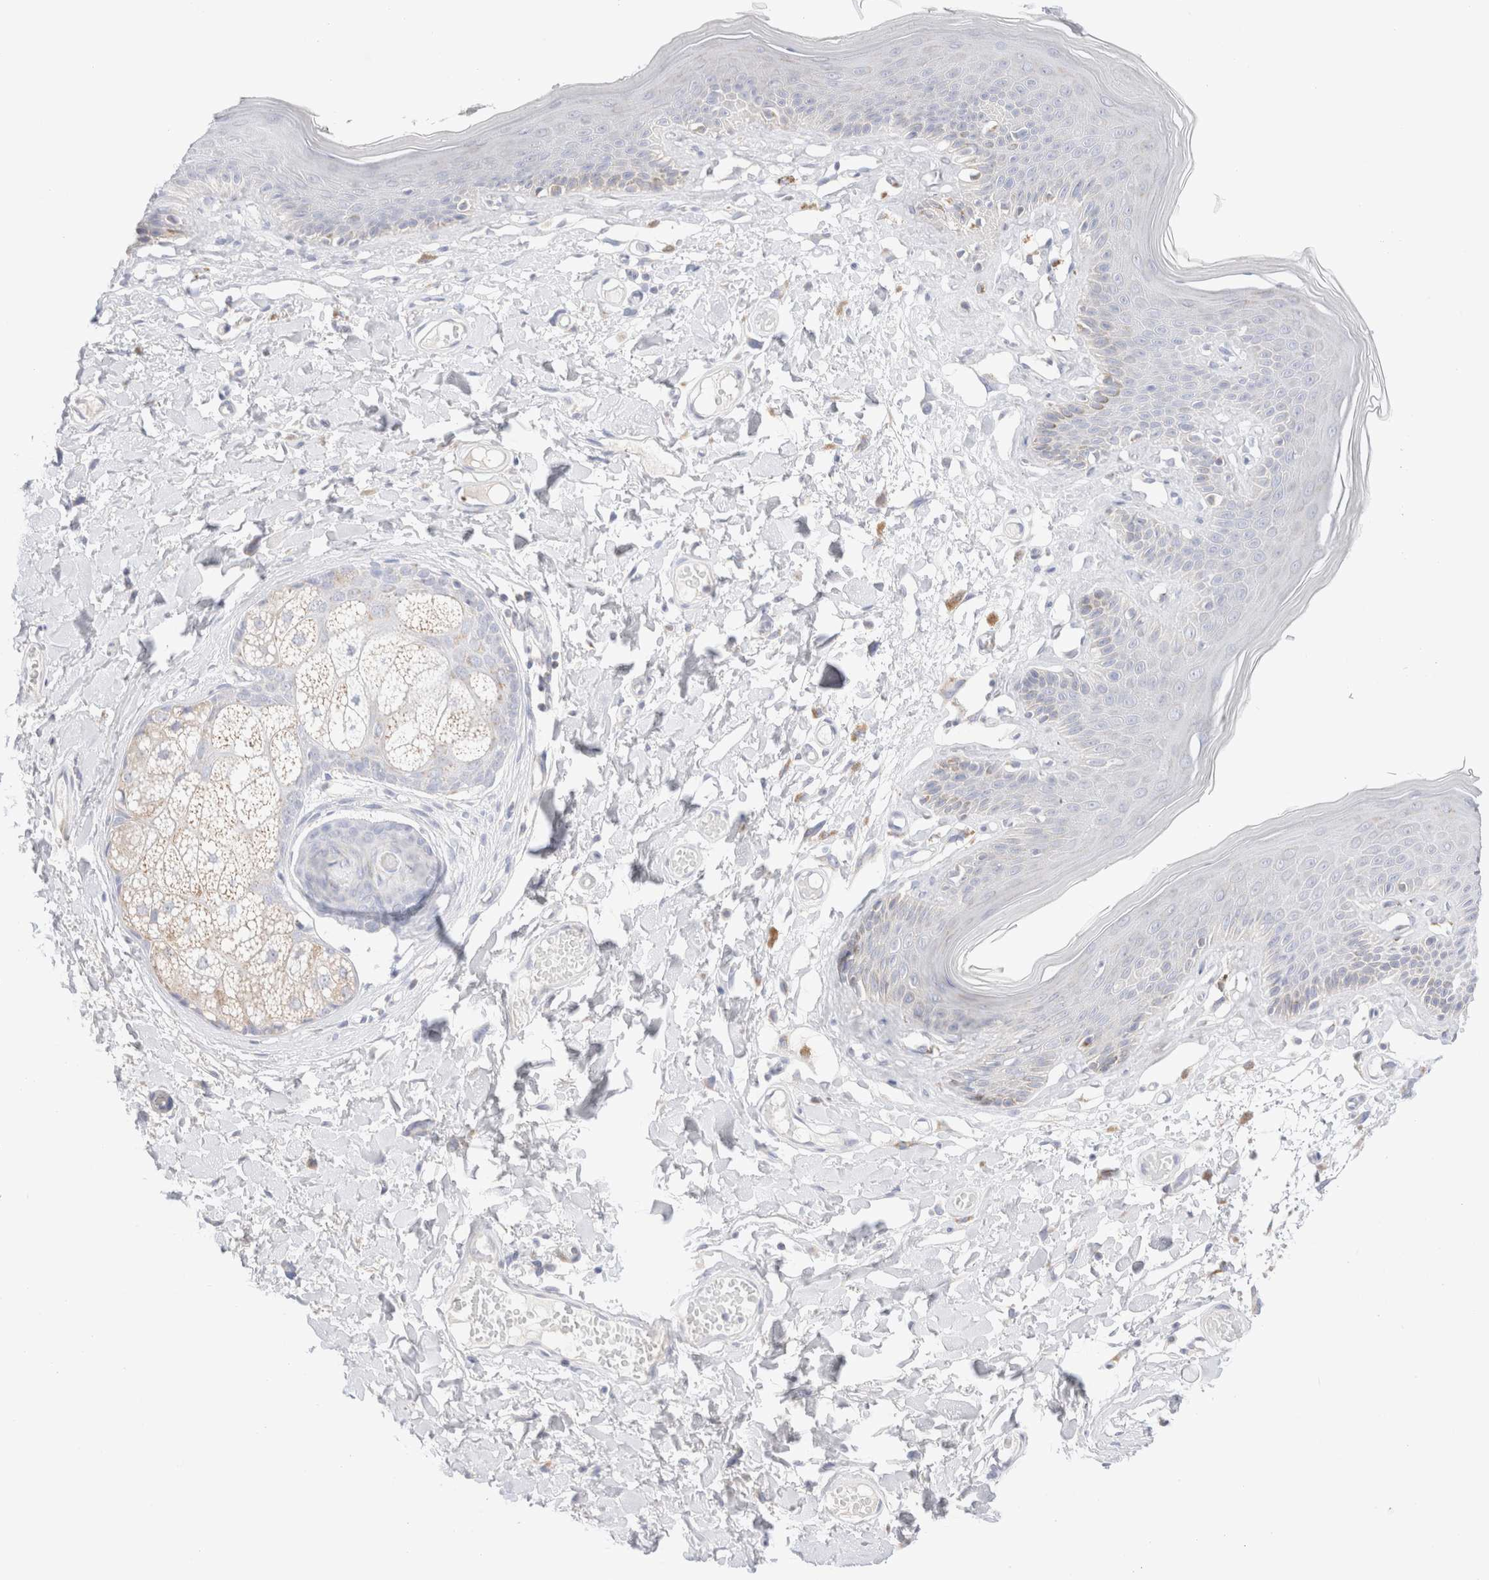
{"staining": {"intensity": "moderate", "quantity": "<25%", "location": "cytoplasmic/membranous"}, "tissue": "skin", "cell_type": "Epidermal cells", "image_type": "normal", "snomed": [{"axis": "morphology", "description": "Normal tissue, NOS"}, {"axis": "topography", "description": "Vulva"}], "caption": "Immunohistochemical staining of normal human skin exhibits <25% levels of moderate cytoplasmic/membranous protein staining in about <25% of epidermal cells.", "gene": "ATP6V1C1", "patient": {"sex": "female", "age": 73}}